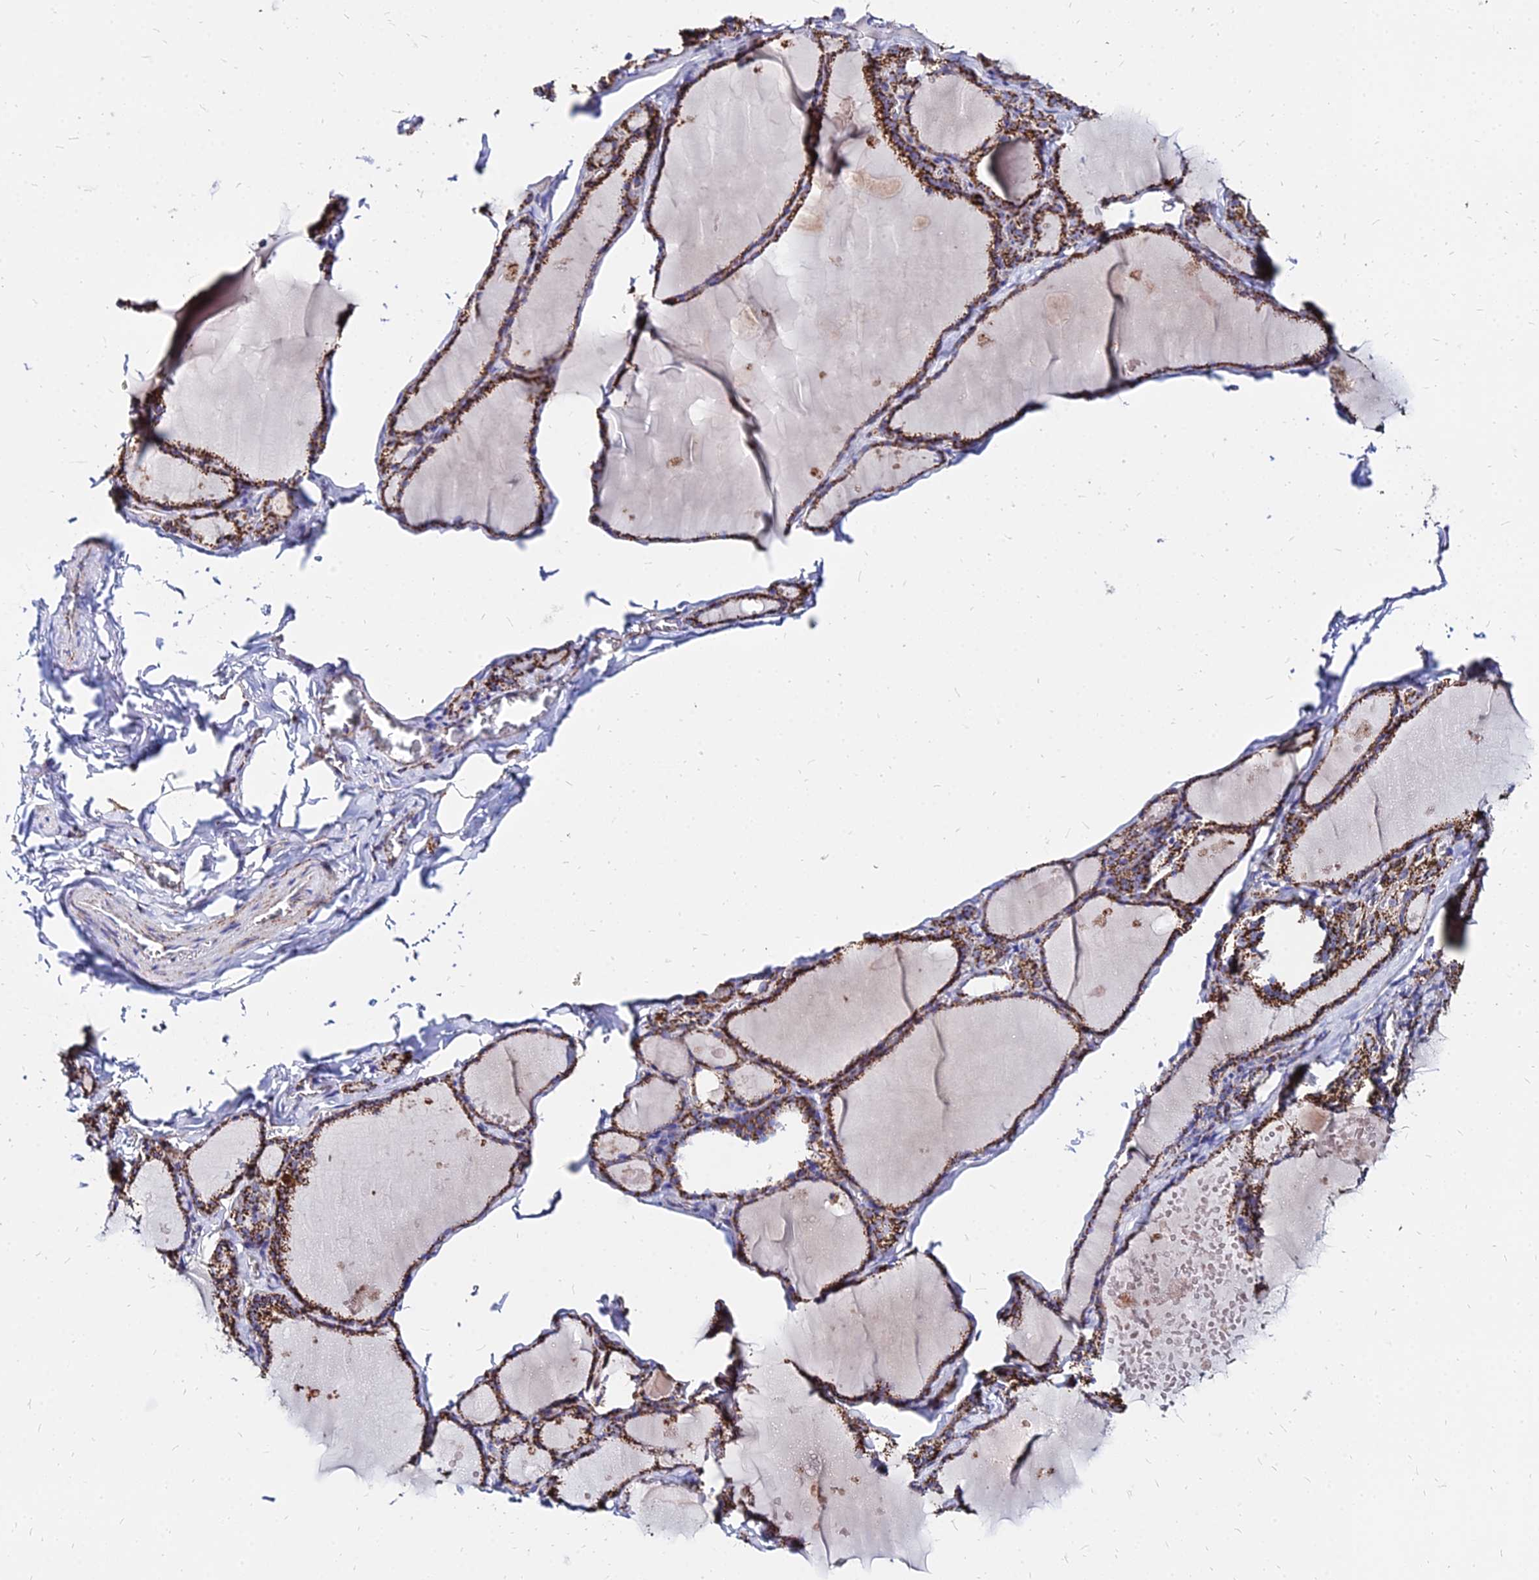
{"staining": {"intensity": "strong", "quantity": ">75%", "location": "cytoplasmic/membranous"}, "tissue": "thyroid gland", "cell_type": "Glandular cells", "image_type": "normal", "snomed": [{"axis": "morphology", "description": "Normal tissue, NOS"}, {"axis": "topography", "description": "Thyroid gland"}], "caption": "The image demonstrates staining of normal thyroid gland, revealing strong cytoplasmic/membranous protein expression (brown color) within glandular cells.", "gene": "DLD", "patient": {"sex": "male", "age": 56}}